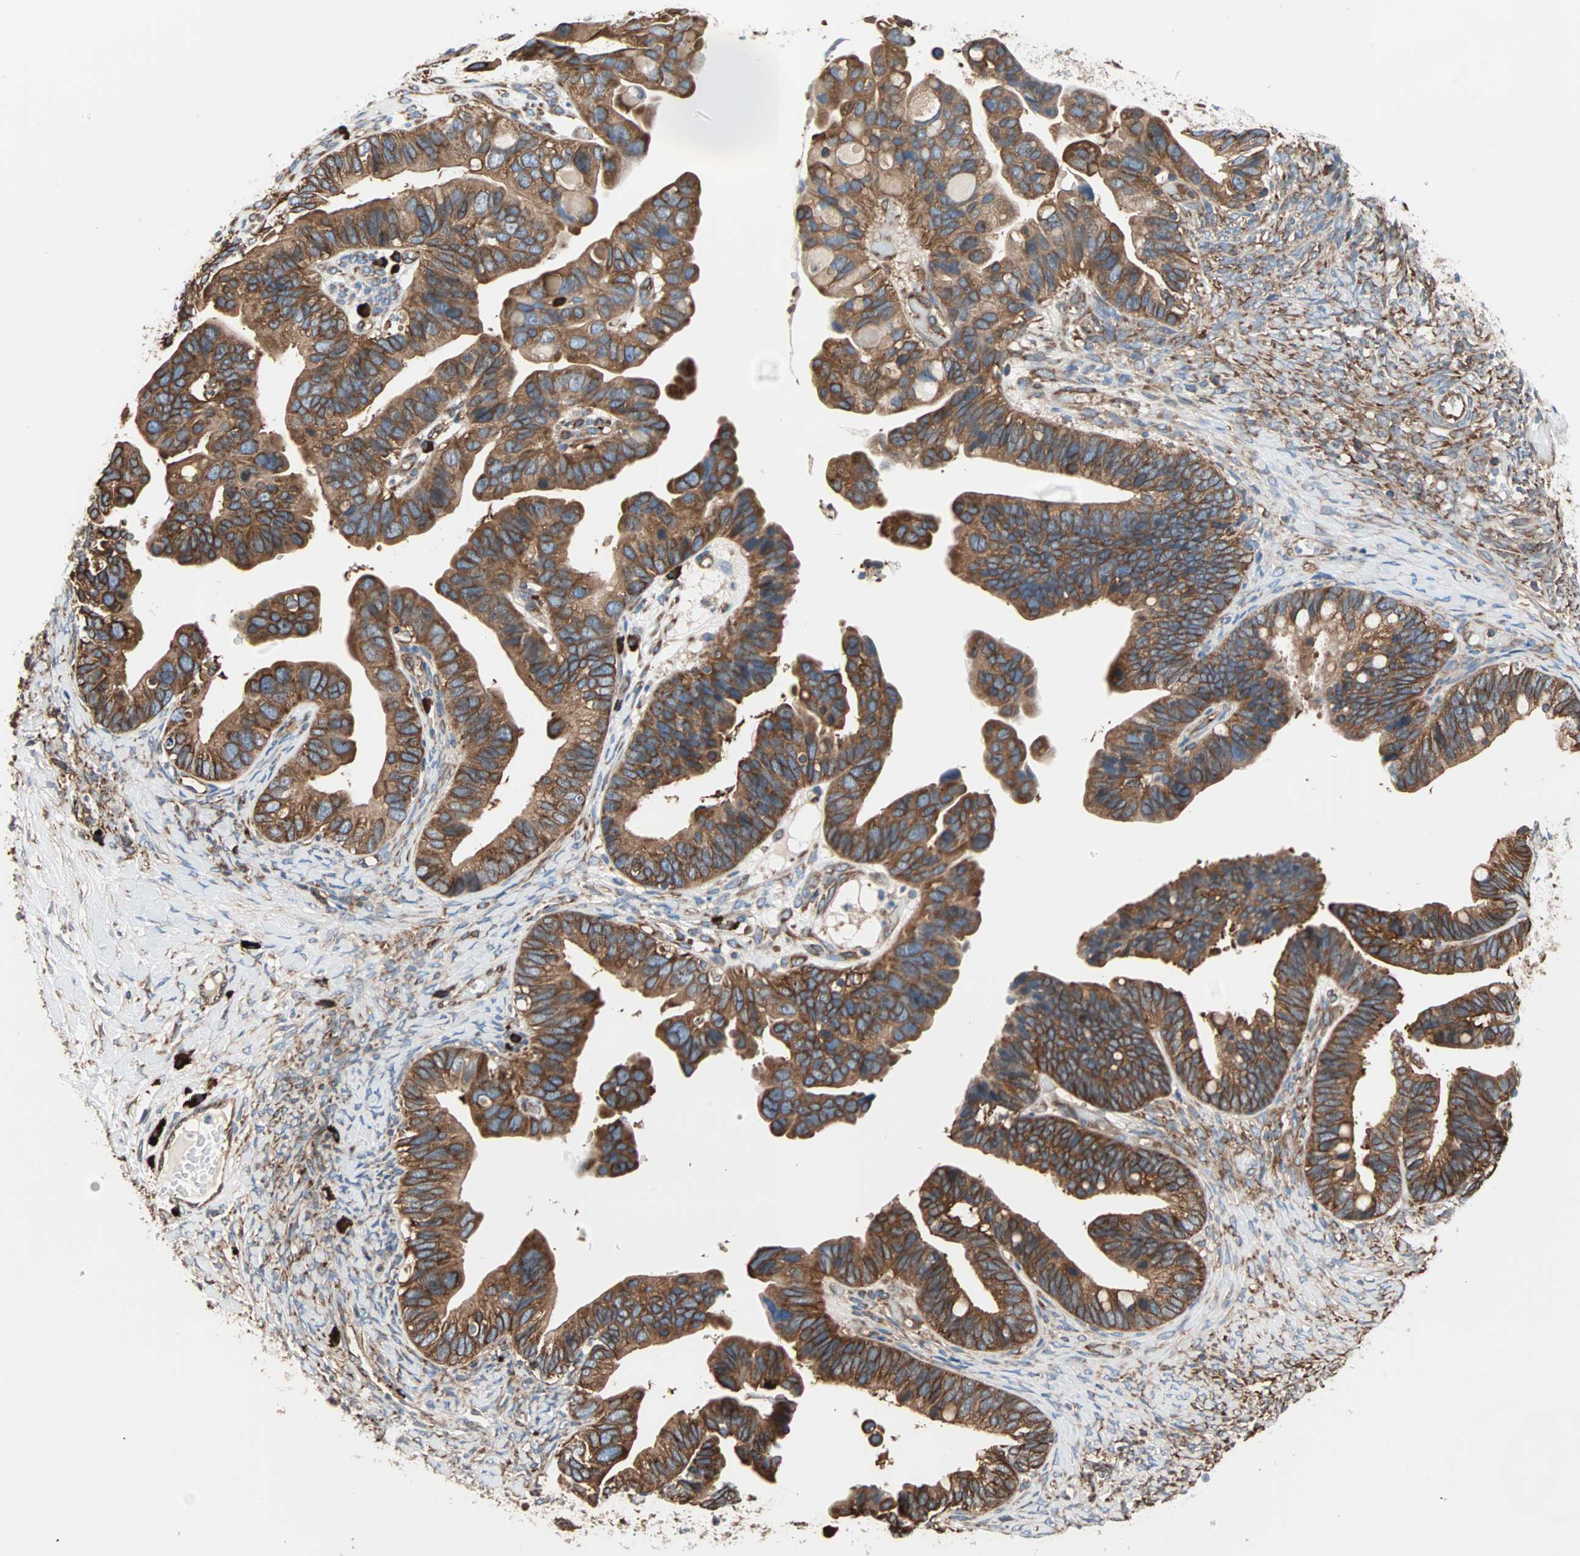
{"staining": {"intensity": "strong", "quantity": ">75%", "location": "cytoplasmic/membranous"}, "tissue": "ovarian cancer", "cell_type": "Tumor cells", "image_type": "cancer", "snomed": [{"axis": "morphology", "description": "Cystadenocarcinoma, serous, NOS"}, {"axis": "topography", "description": "Ovary"}], "caption": "Serous cystadenocarcinoma (ovarian) tissue exhibits strong cytoplasmic/membranous staining in approximately >75% of tumor cells, visualized by immunohistochemistry. (IHC, brightfield microscopy, high magnification).", "gene": "EEF2", "patient": {"sex": "female", "age": 56}}